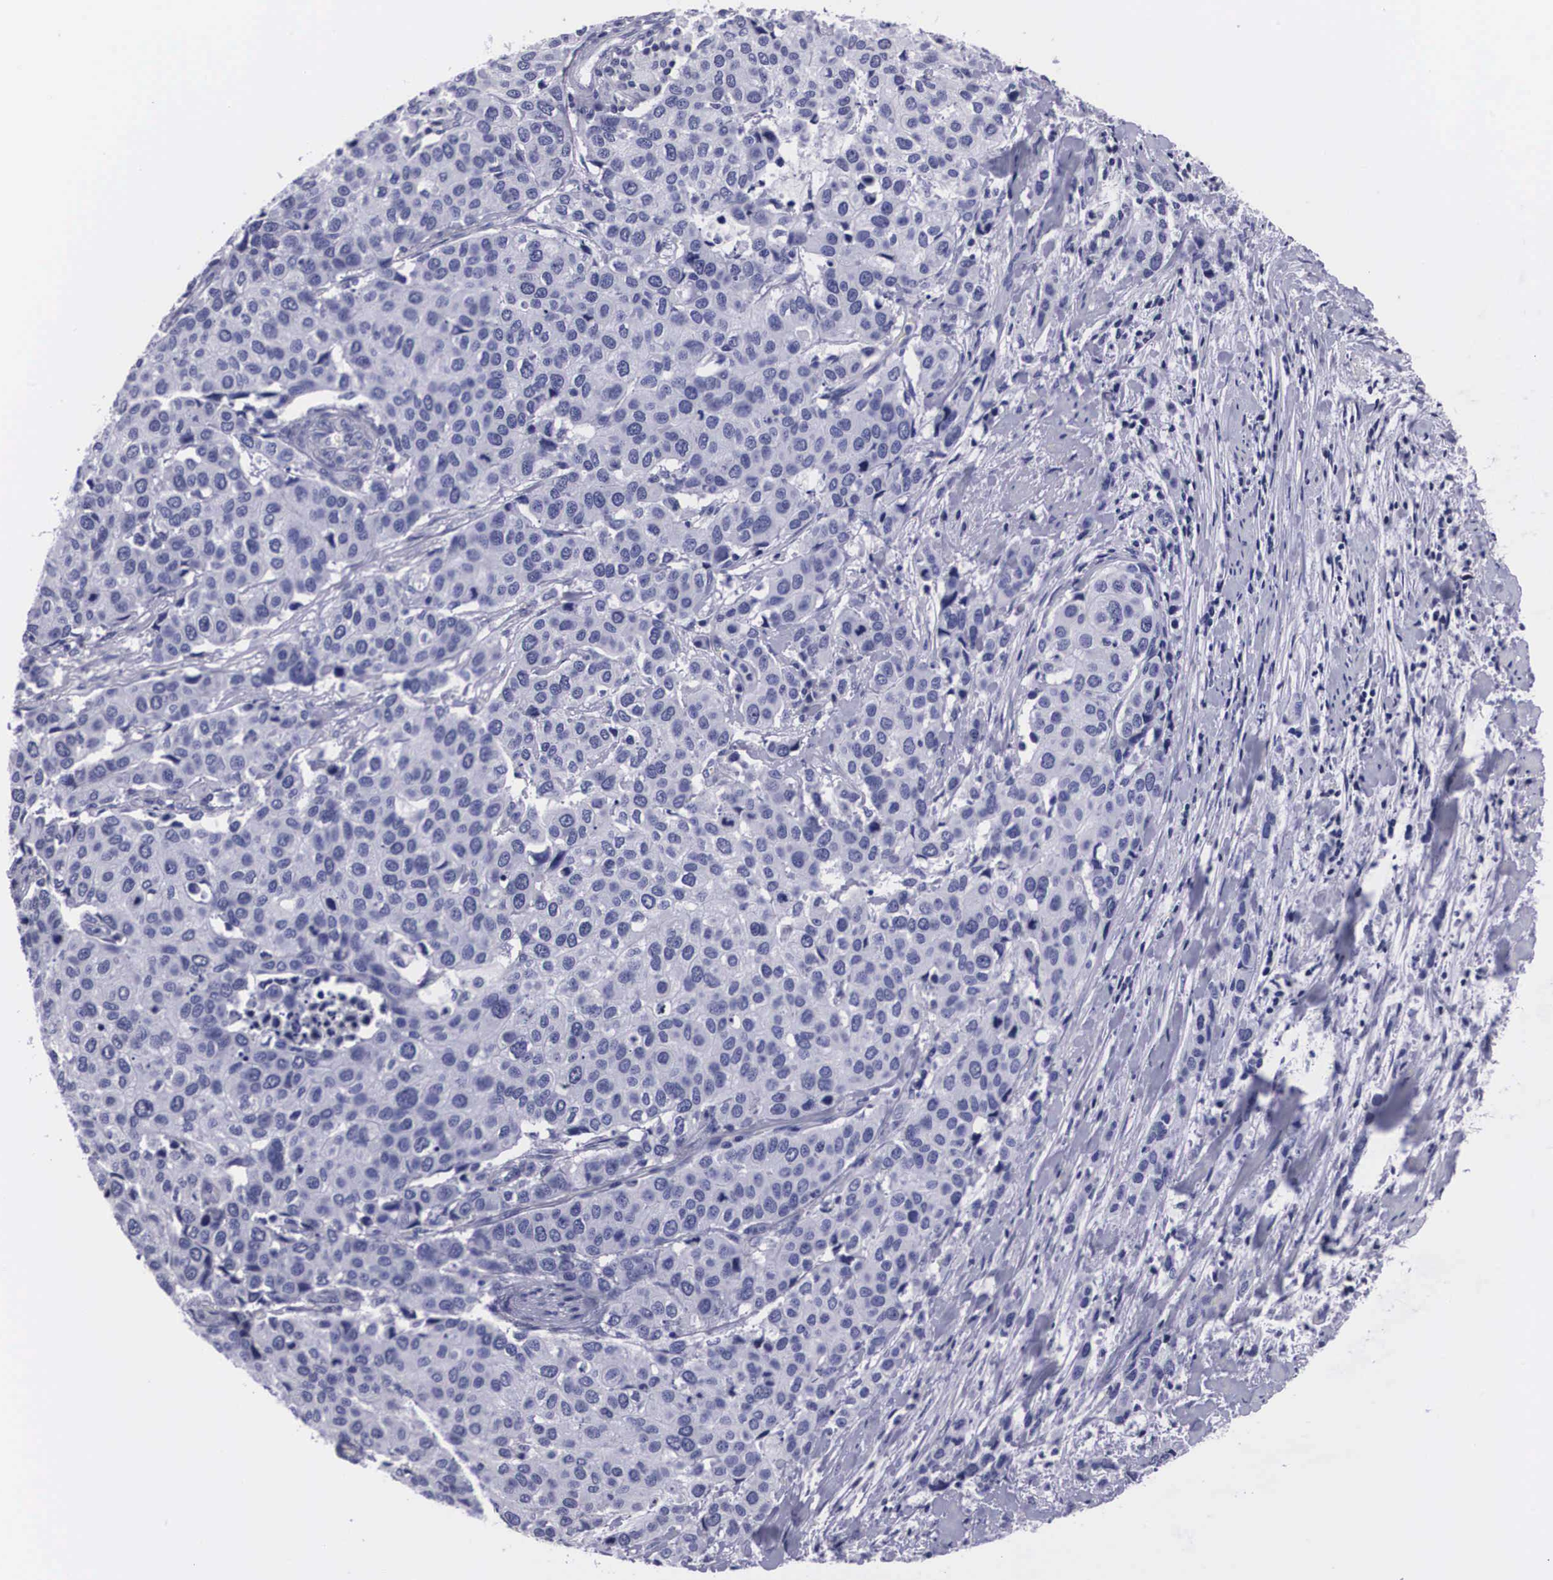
{"staining": {"intensity": "negative", "quantity": "none", "location": "none"}, "tissue": "cervical cancer", "cell_type": "Tumor cells", "image_type": "cancer", "snomed": [{"axis": "morphology", "description": "Squamous cell carcinoma, NOS"}, {"axis": "topography", "description": "Cervix"}], "caption": "This is an immunohistochemistry image of human cervical cancer. There is no staining in tumor cells.", "gene": "C22orf31", "patient": {"sex": "female", "age": 54}}